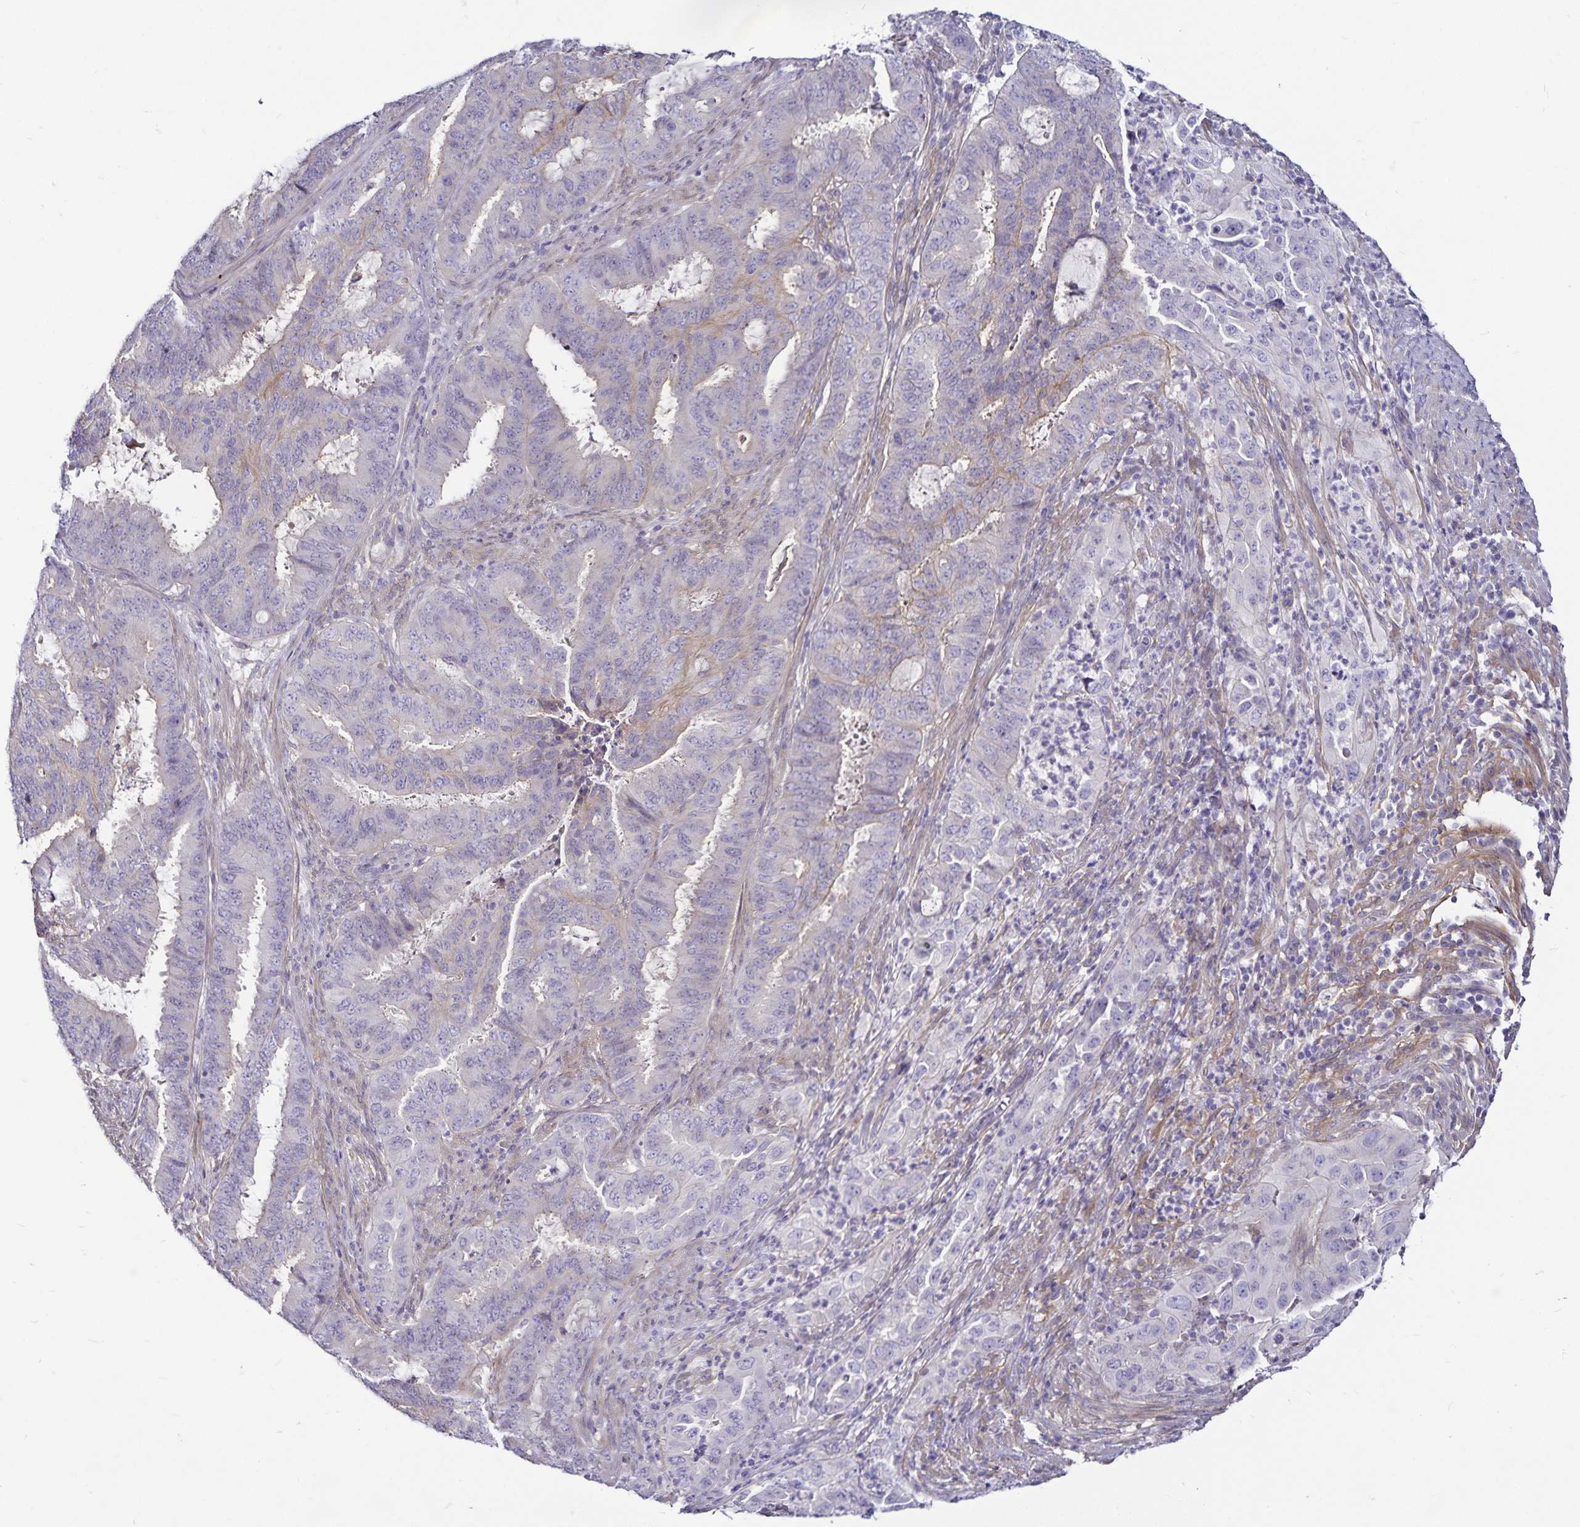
{"staining": {"intensity": "negative", "quantity": "none", "location": "none"}, "tissue": "endometrial cancer", "cell_type": "Tumor cells", "image_type": "cancer", "snomed": [{"axis": "morphology", "description": "Adenocarcinoma, NOS"}, {"axis": "topography", "description": "Endometrium"}], "caption": "Tumor cells are negative for brown protein staining in endometrial adenocarcinoma.", "gene": "GNG12", "patient": {"sex": "female", "age": 51}}